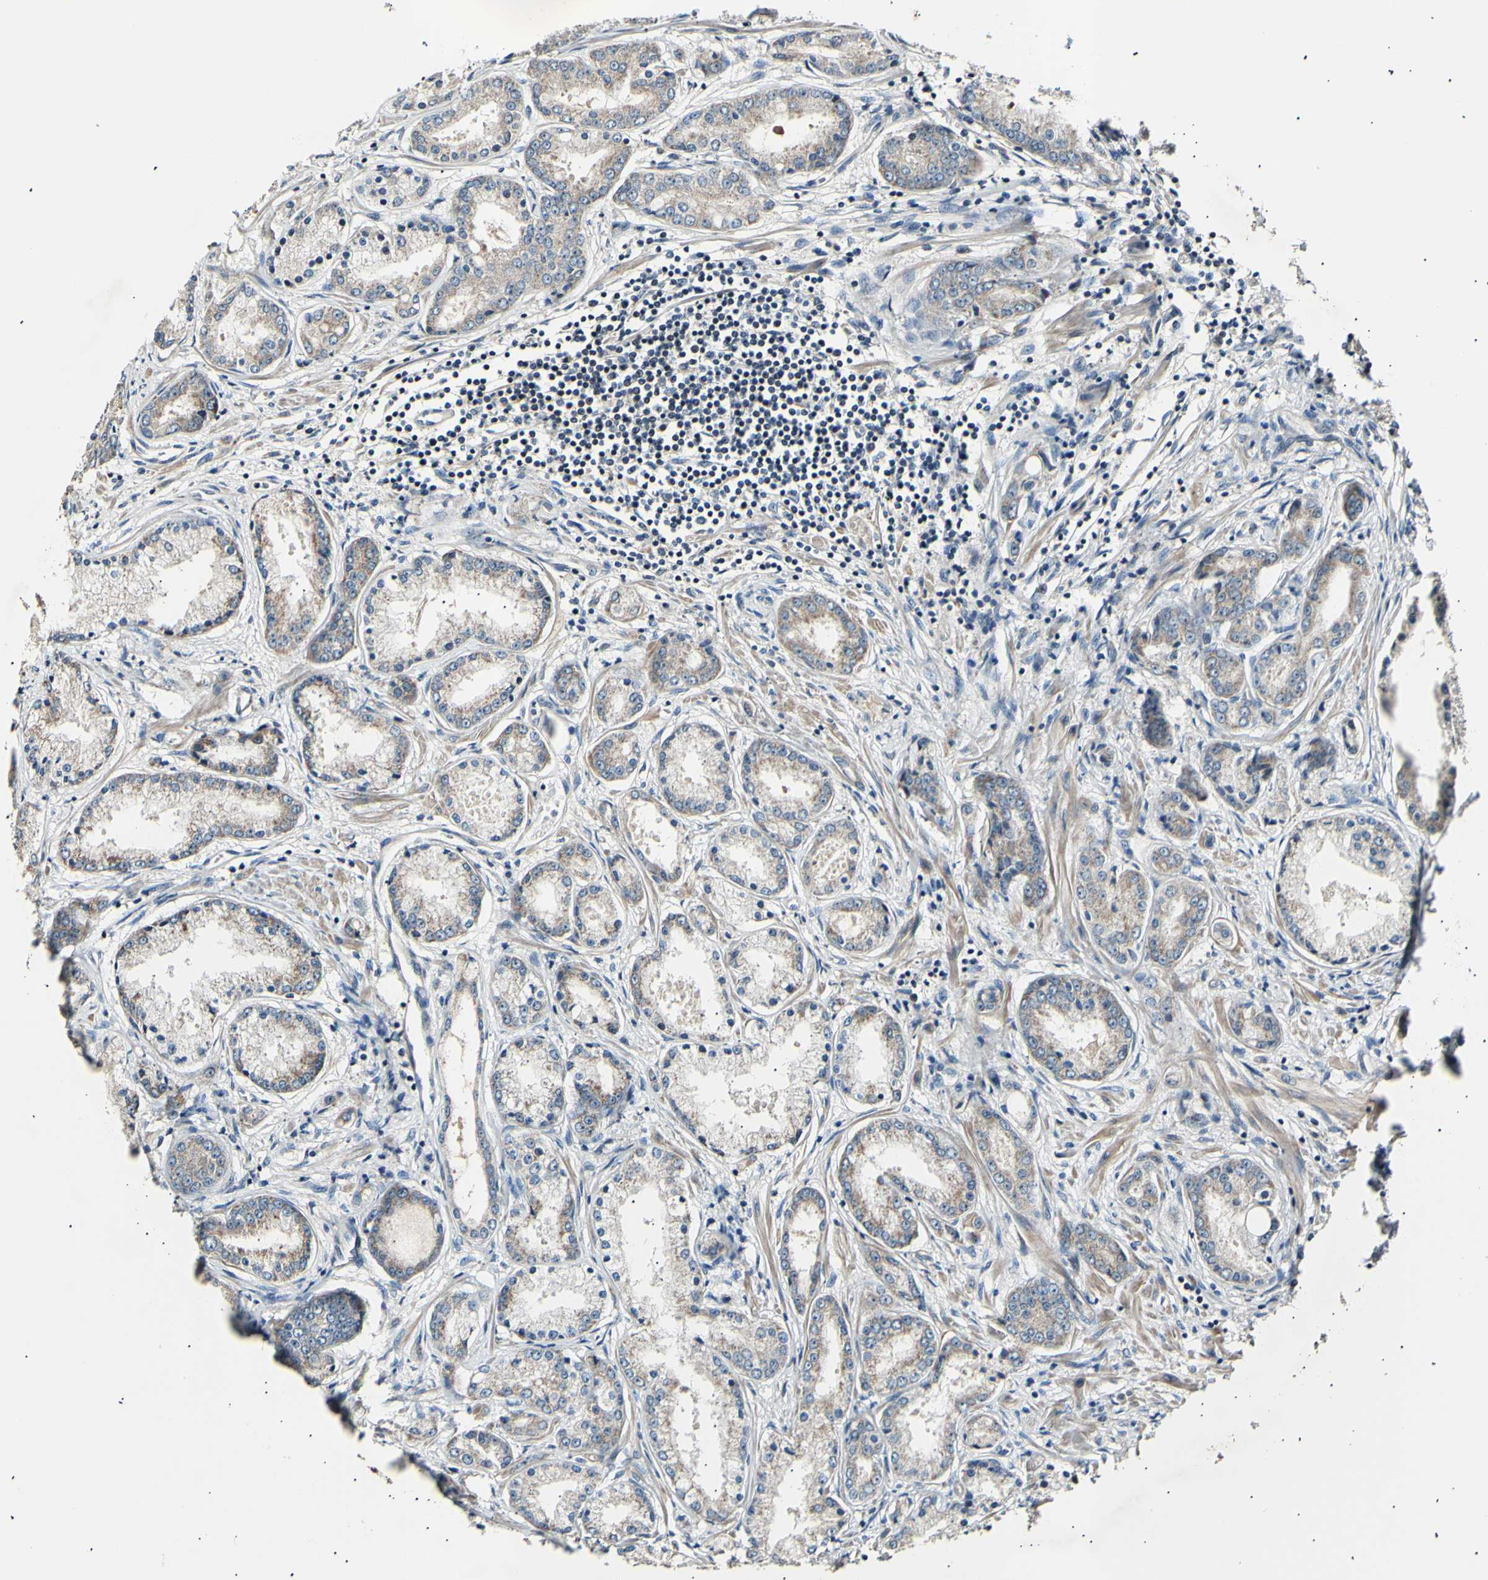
{"staining": {"intensity": "weak", "quantity": ">75%", "location": "cytoplasmic/membranous"}, "tissue": "prostate cancer", "cell_type": "Tumor cells", "image_type": "cancer", "snomed": [{"axis": "morphology", "description": "Adenocarcinoma, High grade"}, {"axis": "topography", "description": "Prostate"}], "caption": "A brown stain highlights weak cytoplasmic/membranous positivity of a protein in human prostate cancer tumor cells.", "gene": "ITGA6", "patient": {"sex": "male", "age": 59}}